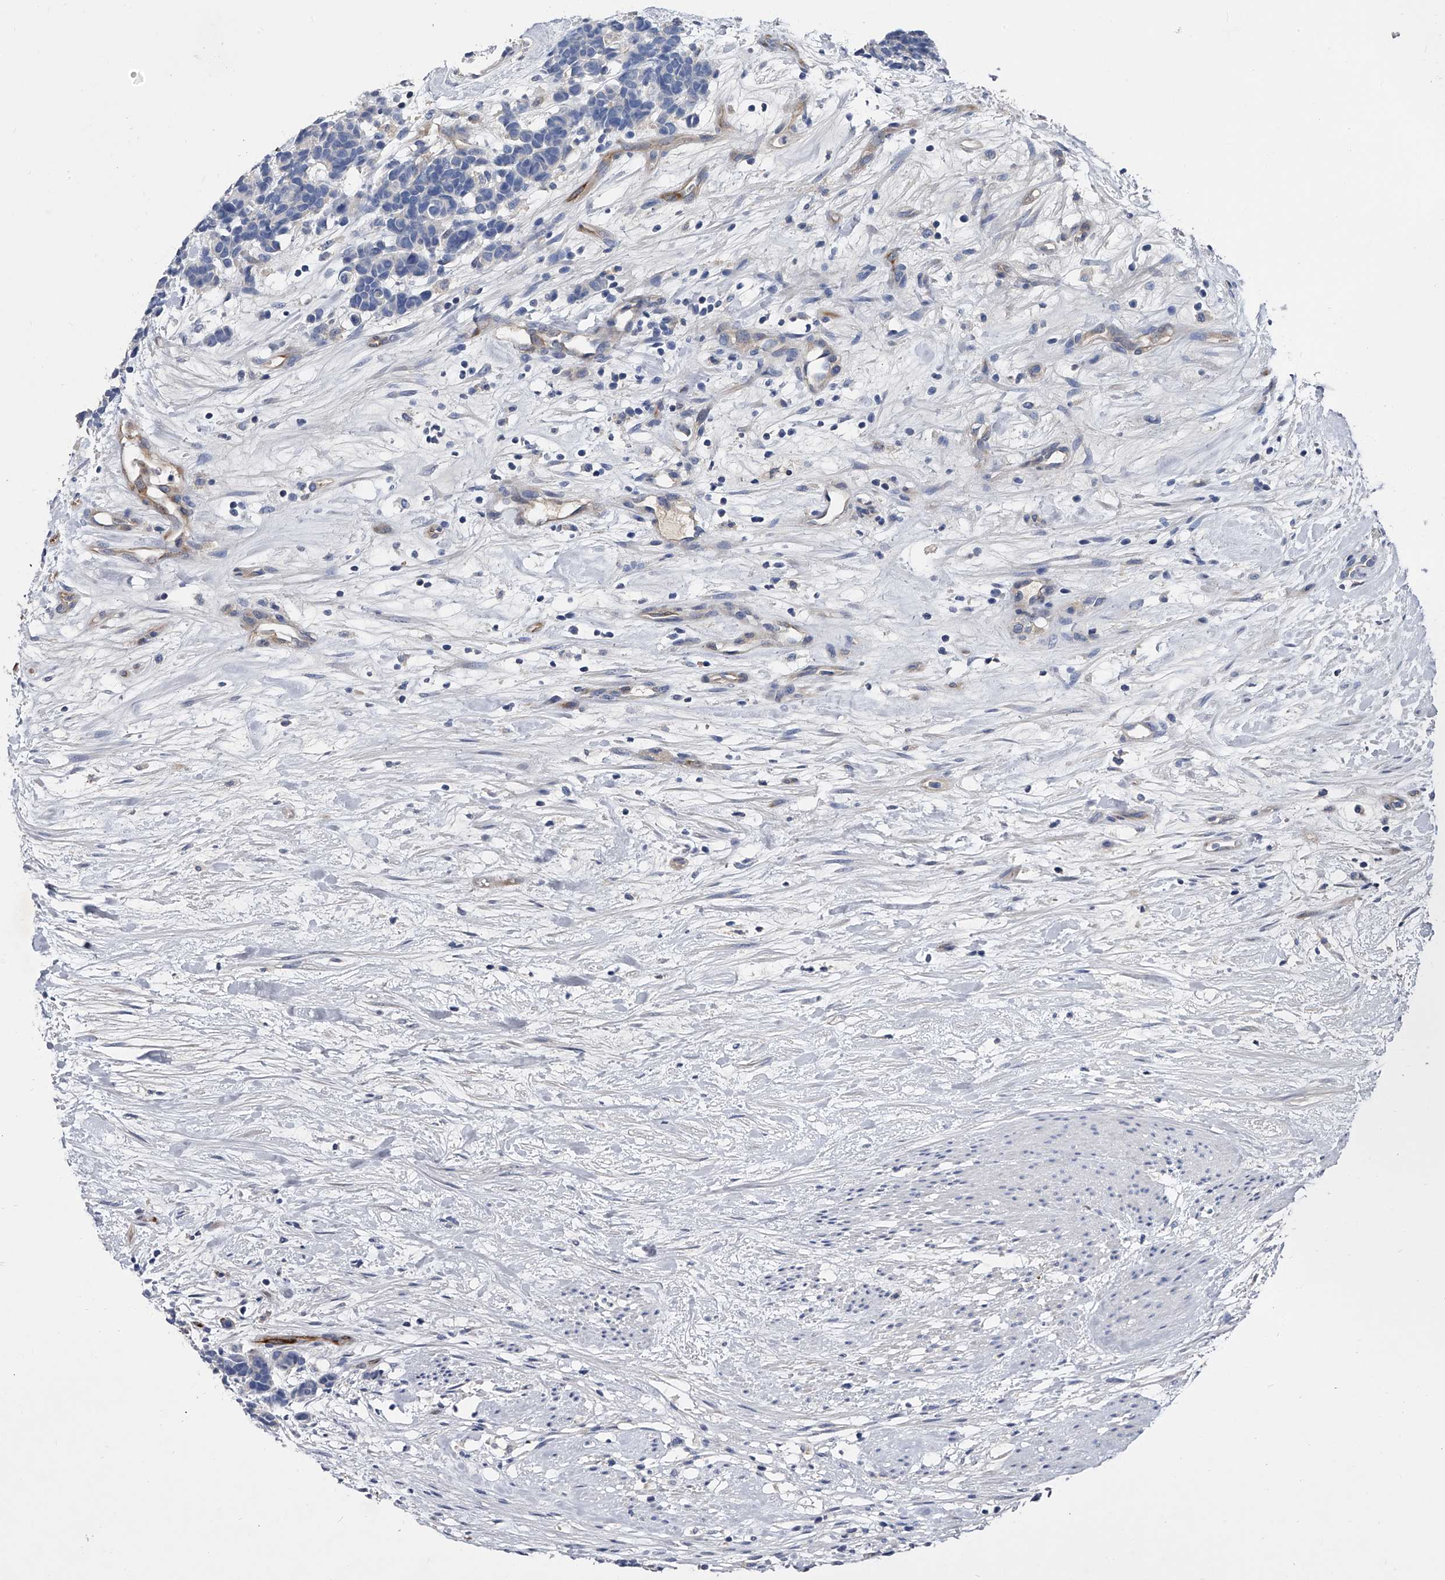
{"staining": {"intensity": "negative", "quantity": "none", "location": "none"}, "tissue": "carcinoid", "cell_type": "Tumor cells", "image_type": "cancer", "snomed": [{"axis": "morphology", "description": "Carcinoma, NOS"}, {"axis": "morphology", "description": "Carcinoid, malignant, NOS"}, {"axis": "topography", "description": "Urinary bladder"}], "caption": "An immunohistochemistry image of carcinoid is shown. There is no staining in tumor cells of carcinoid.", "gene": "EFCAB7", "patient": {"sex": "male", "age": 57}}